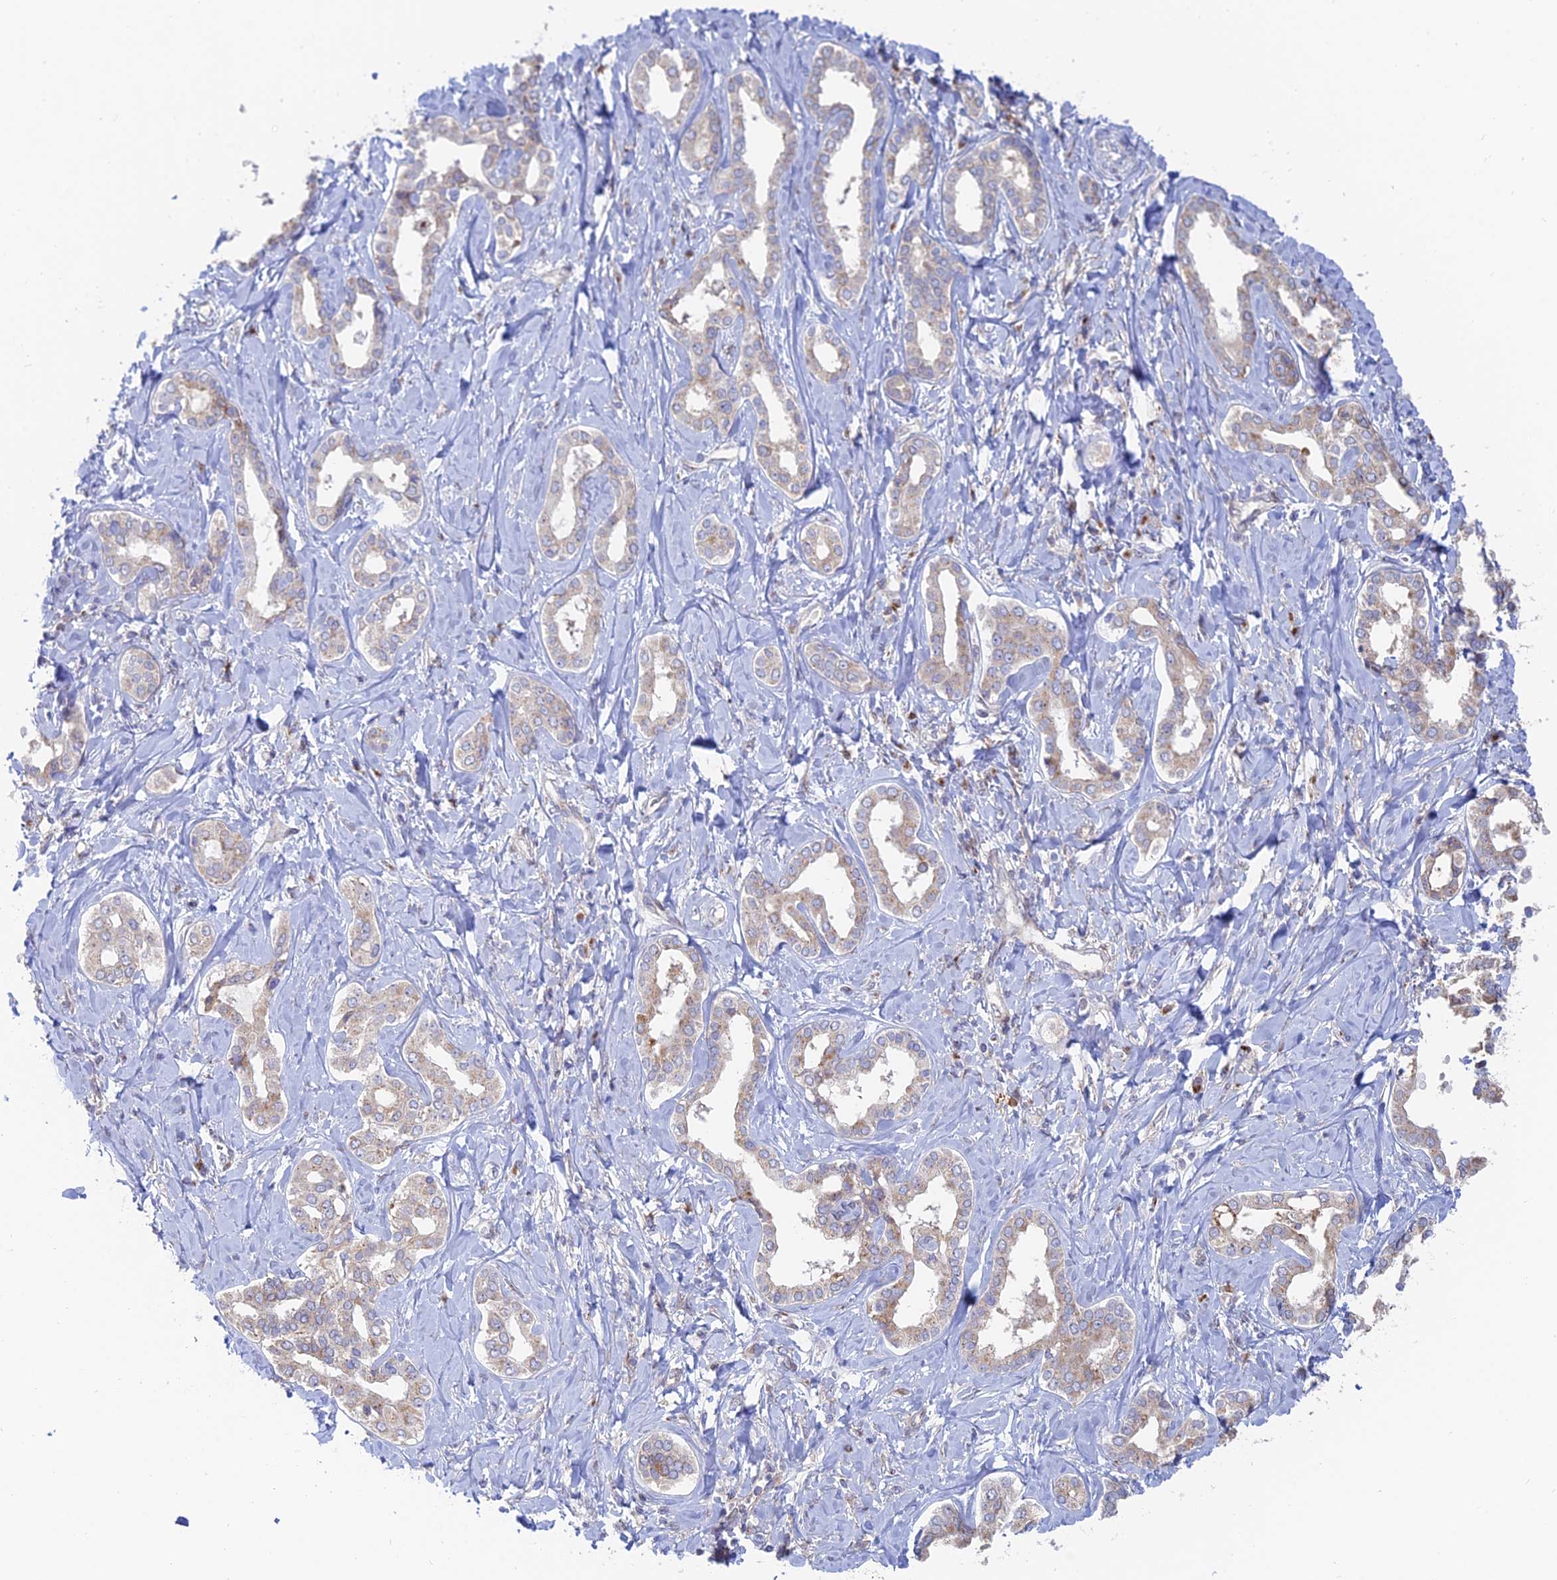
{"staining": {"intensity": "weak", "quantity": "25%-75%", "location": "cytoplasmic/membranous"}, "tissue": "liver cancer", "cell_type": "Tumor cells", "image_type": "cancer", "snomed": [{"axis": "morphology", "description": "Cholangiocarcinoma"}, {"axis": "topography", "description": "Liver"}], "caption": "This photomicrograph demonstrates IHC staining of liver cancer (cholangiocarcinoma), with low weak cytoplasmic/membranous expression in about 25%-75% of tumor cells.", "gene": "HS2ST1", "patient": {"sex": "female", "age": 77}}